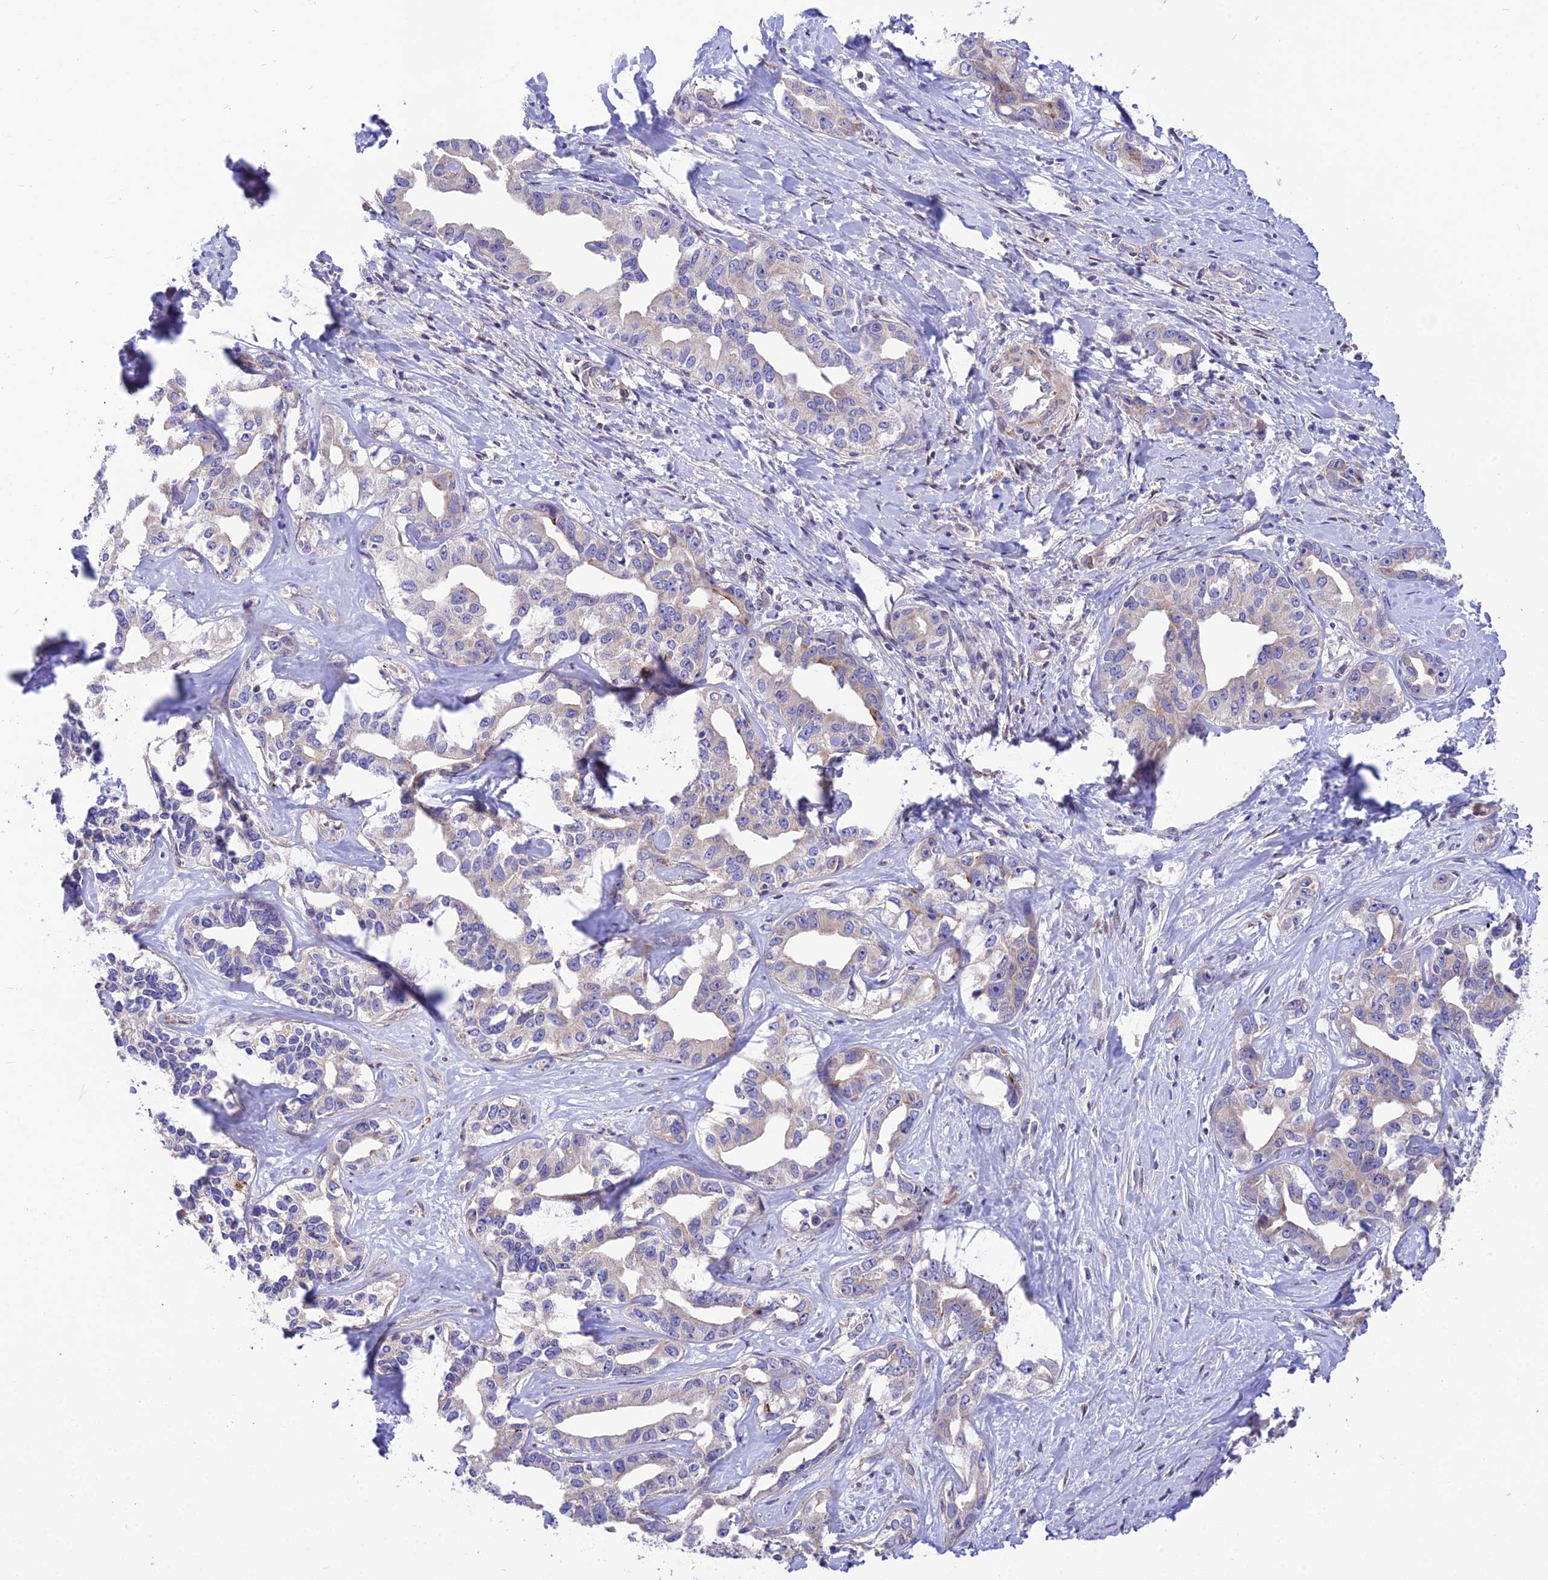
{"staining": {"intensity": "weak", "quantity": "<25%", "location": "cytoplasmic/membranous"}, "tissue": "liver cancer", "cell_type": "Tumor cells", "image_type": "cancer", "snomed": [{"axis": "morphology", "description": "Cholangiocarcinoma"}, {"axis": "topography", "description": "Liver"}], "caption": "Cholangiocarcinoma (liver) stained for a protein using immunohistochemistry shows no staining tumor cells.", "gene": "TRIM43B", "patient": {"sex": "male", "age": 59}}